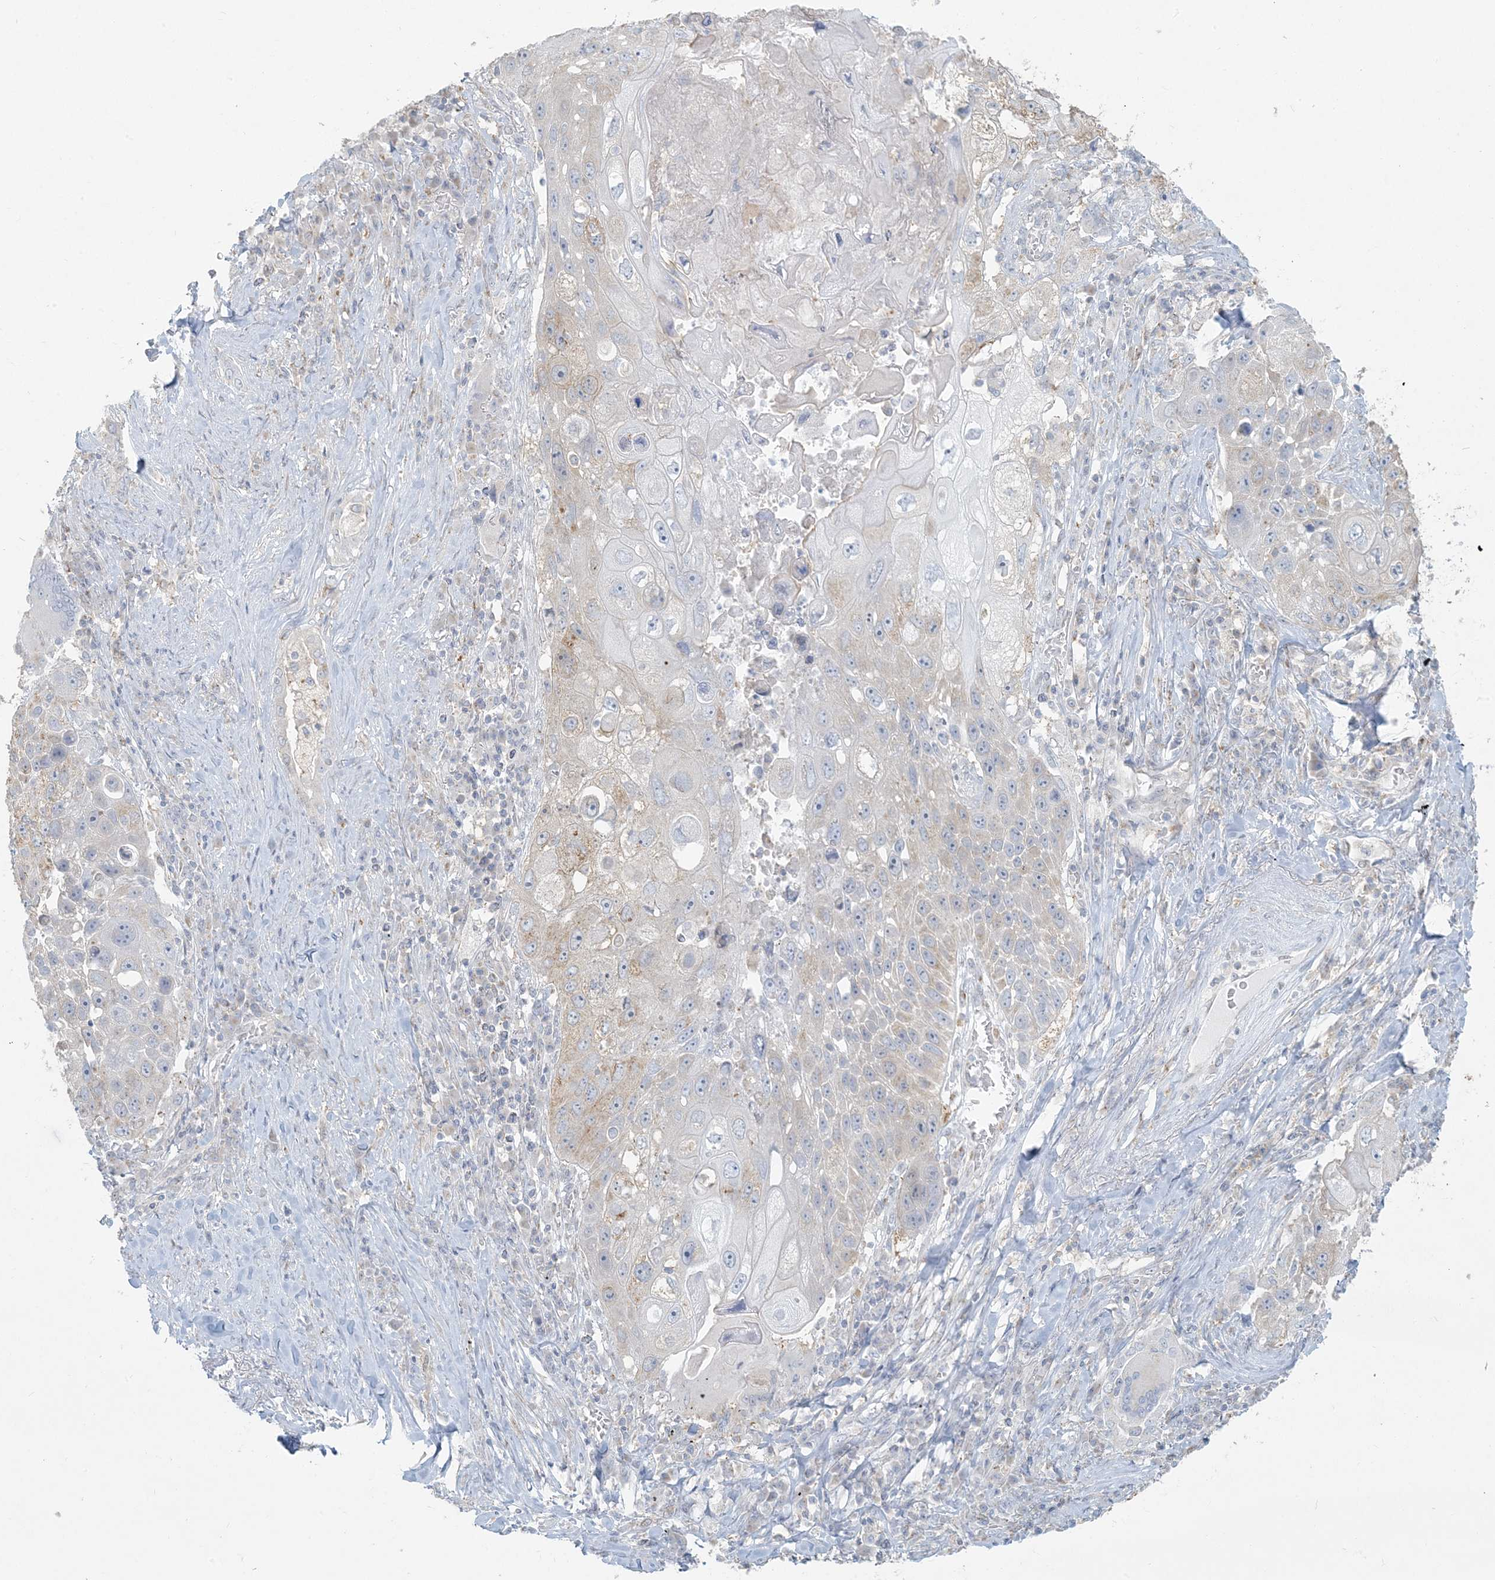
{"staining": {"intensity": "weak", "quantity": "<25%", "location": "cytoplasmic/membranous"}, "tissue": "lung cancer", "cell_type": "Tumor cells", "image_type": "cancer", "snomed": [{"axis": "morphology", "description": "Squamous cell carcinoma, NOS"}, {"axis": "topography", "description": "Lung"}], "caption": "DAB (3,3'-diaminobenzidine) immunohistochemical staining of lung cancer (squamous cell carcinoma) demonstrates no significant positivity in tumor cells.", "gene": "HACL1", "patient": {"sex": "male", "age": 61}}